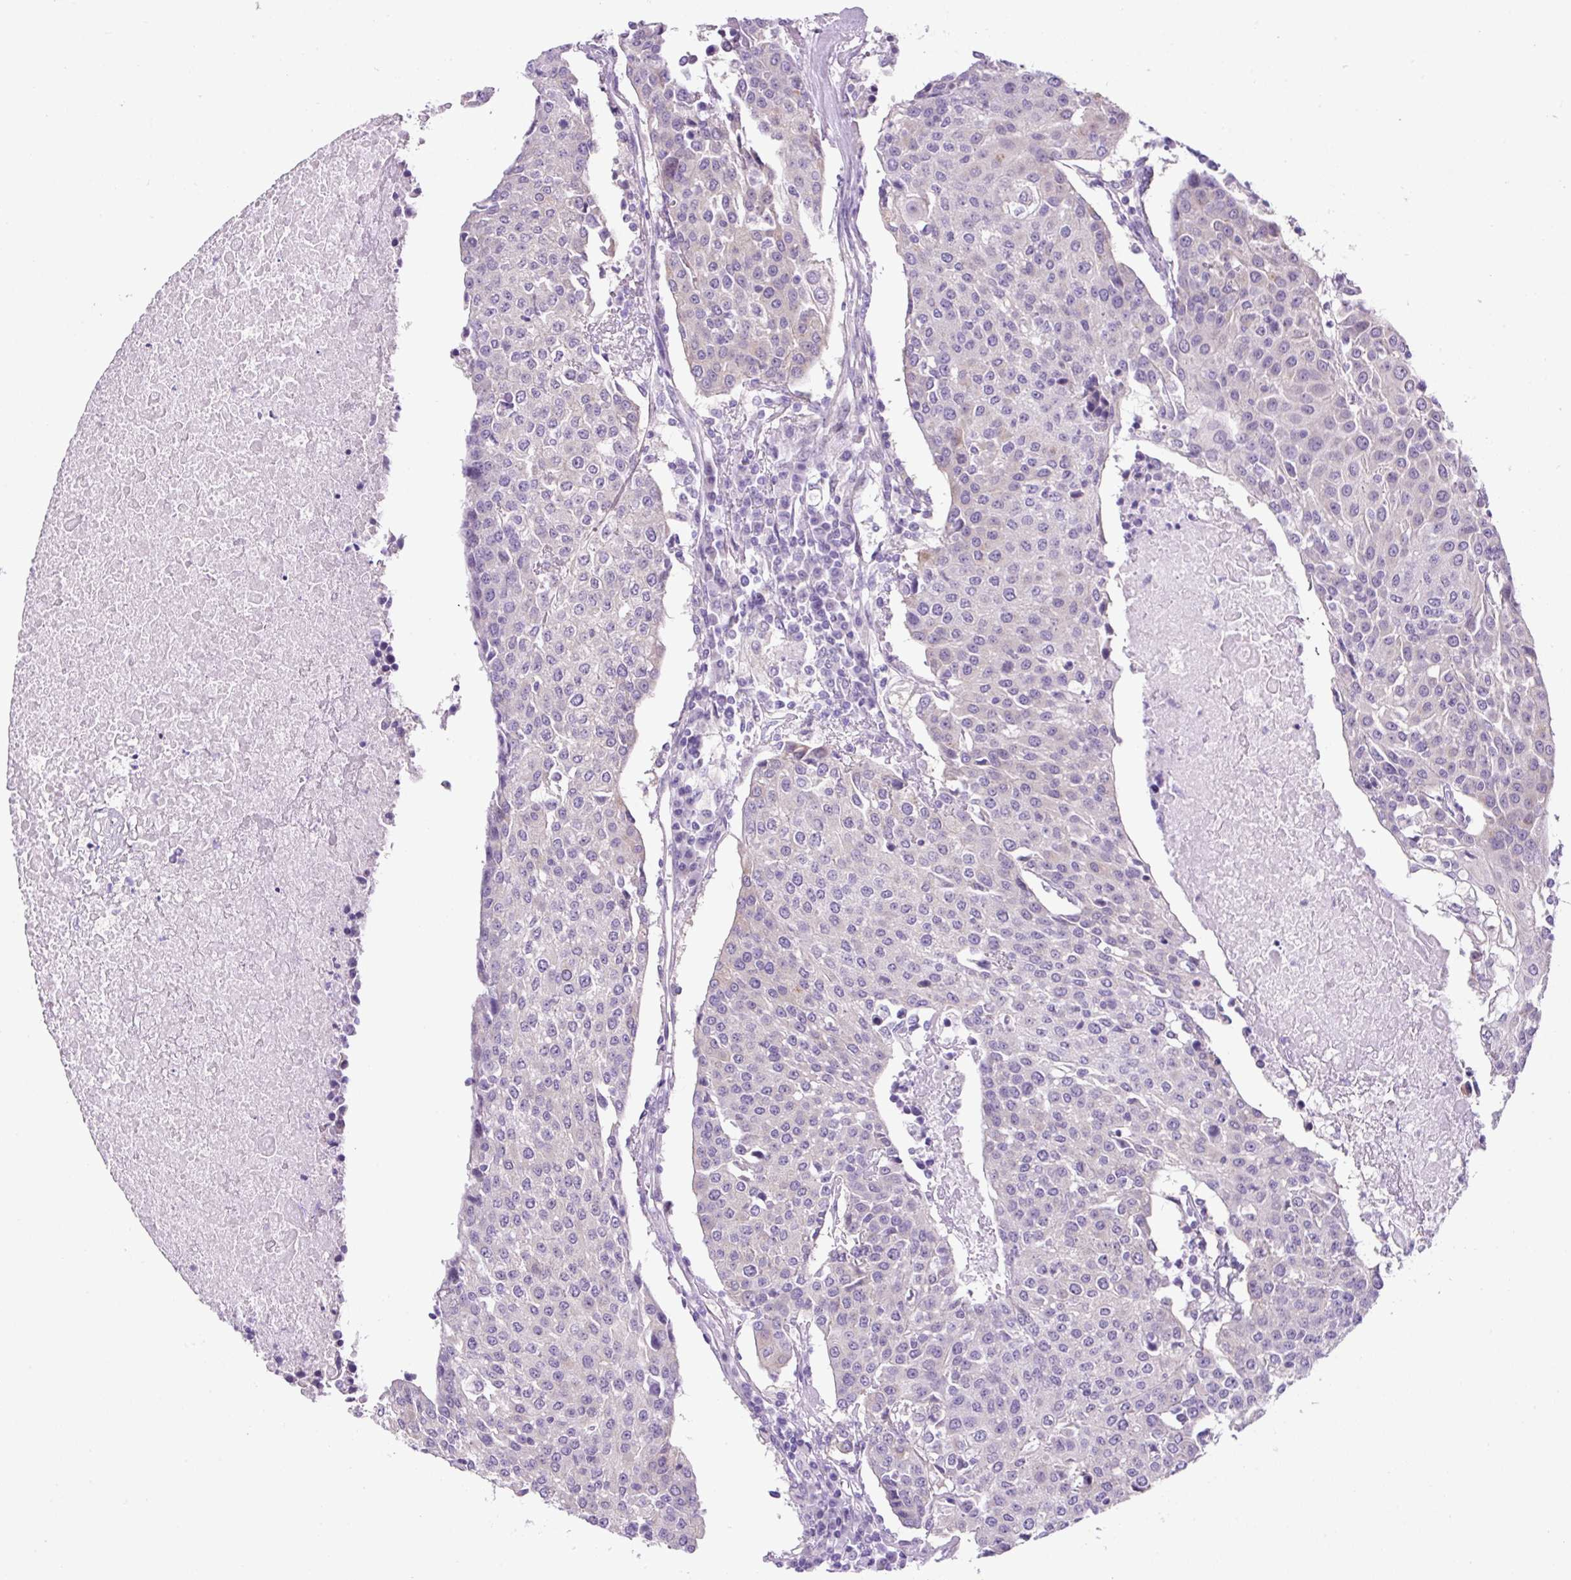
{"staining": {"intensity": "negative", "quantity": "none", "location": "none"}, "tissue": "urothelial cancer", "cell_type": "Tumor cells", "image_type": "cancer", "snomed": [{"axis": "morphology", "description": "Urothelial carcinoma, High grade"}, {"axis": "topography", "description": "Urinary bladder"}], "caption": "The image shows no staining of tumor cells in urothelial cancer.", "gene": "GORASP1", "patient": {"sex": "female", "age": 85}}